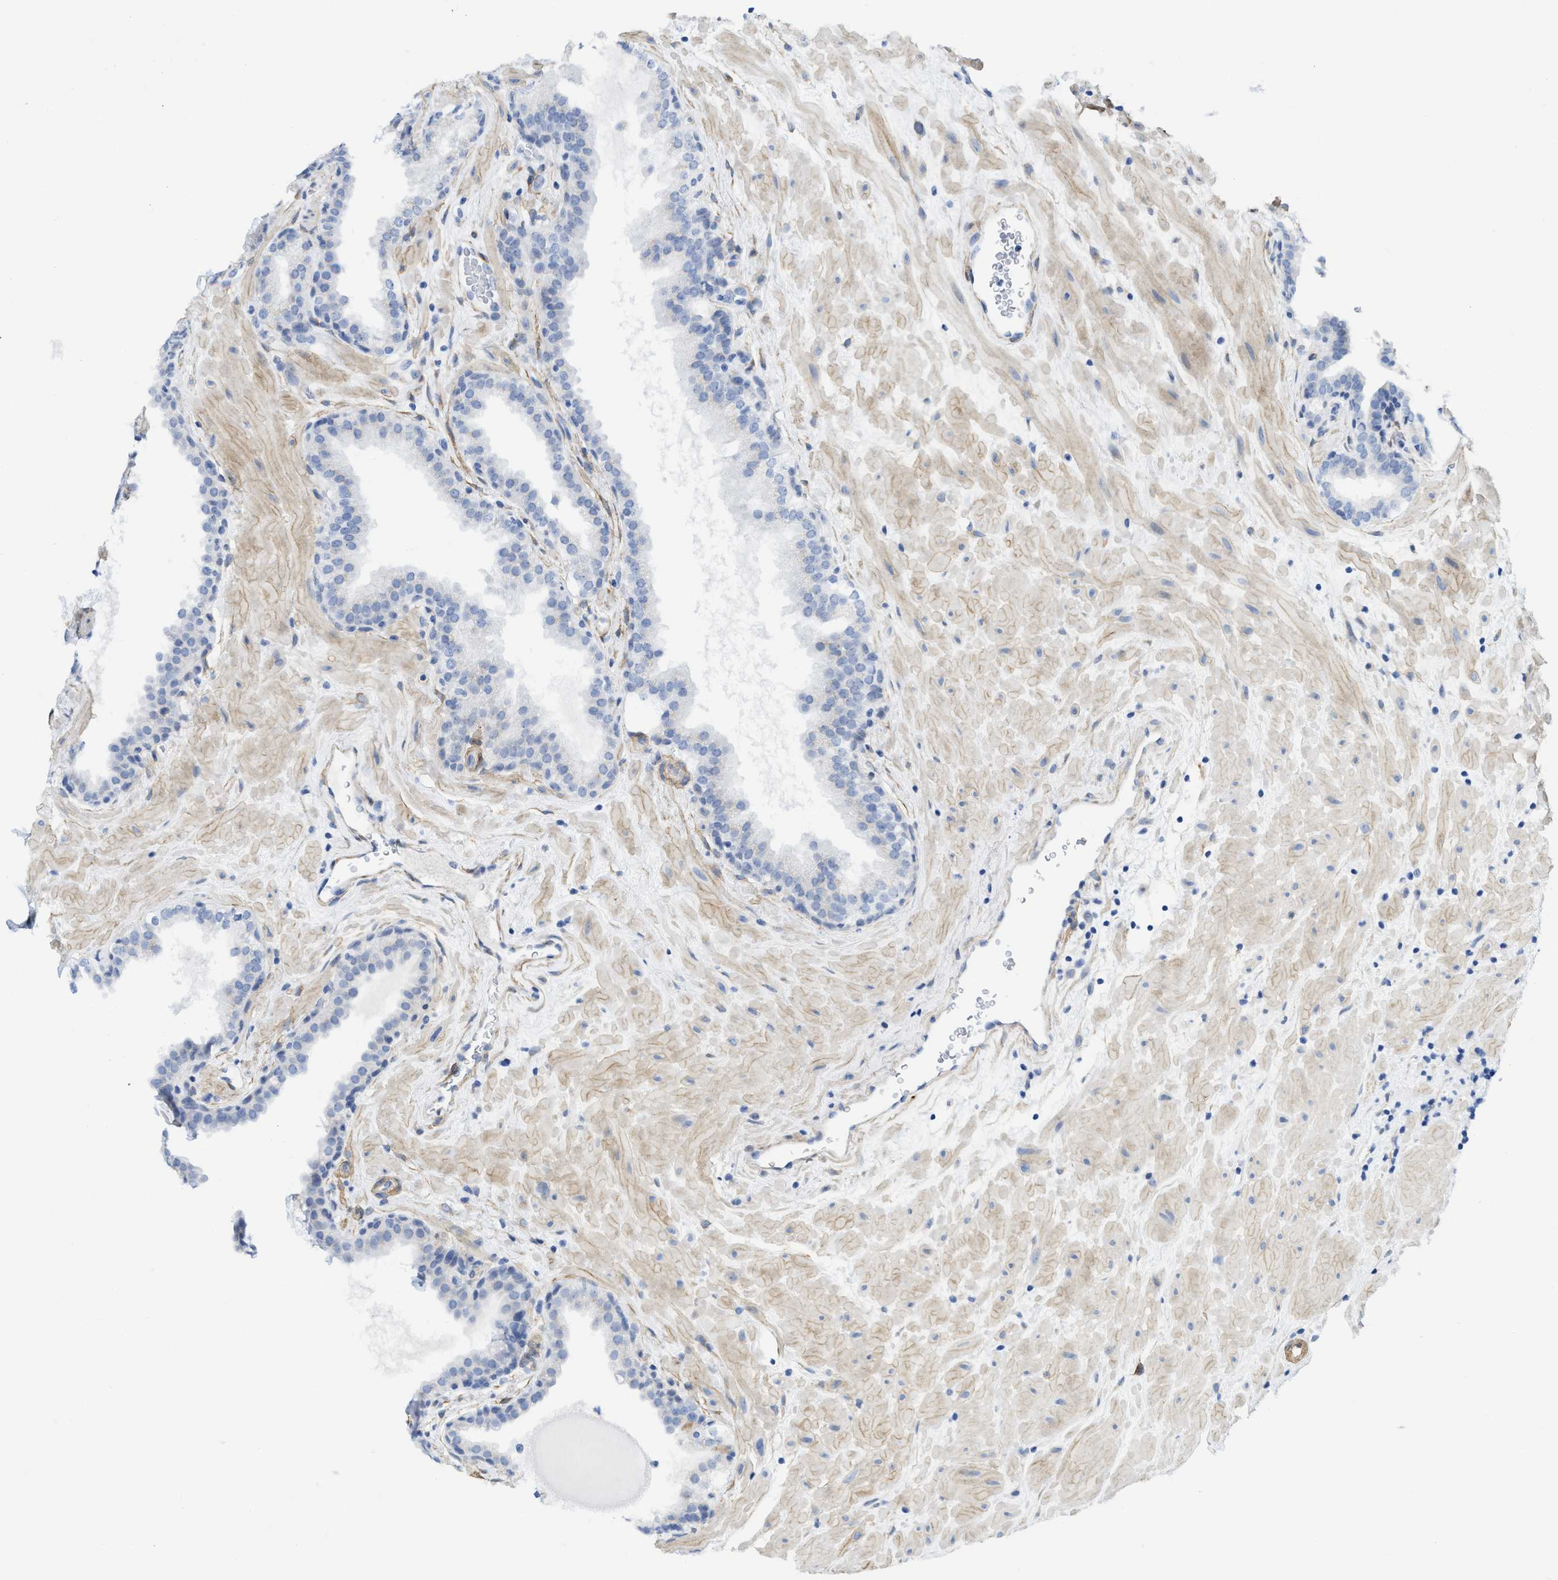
{"staining": {"intensity": "negative", "quantity": "none", "location": "none"}, "tissue": "prostate", "cell_type": "Glandular cells", "image_type": "normal", "snomed": [{"axis": "morphology", "description": "Normal tissue, NOS"}, {"axis": "topography", "description": "Prostate"}], "caption": "This is an immunohistochemistry (IHC) image of normal prostate. There is no positivity in glandular cells.", "gene": "TUB", "patient": {"sex": "male", "age": 51}}